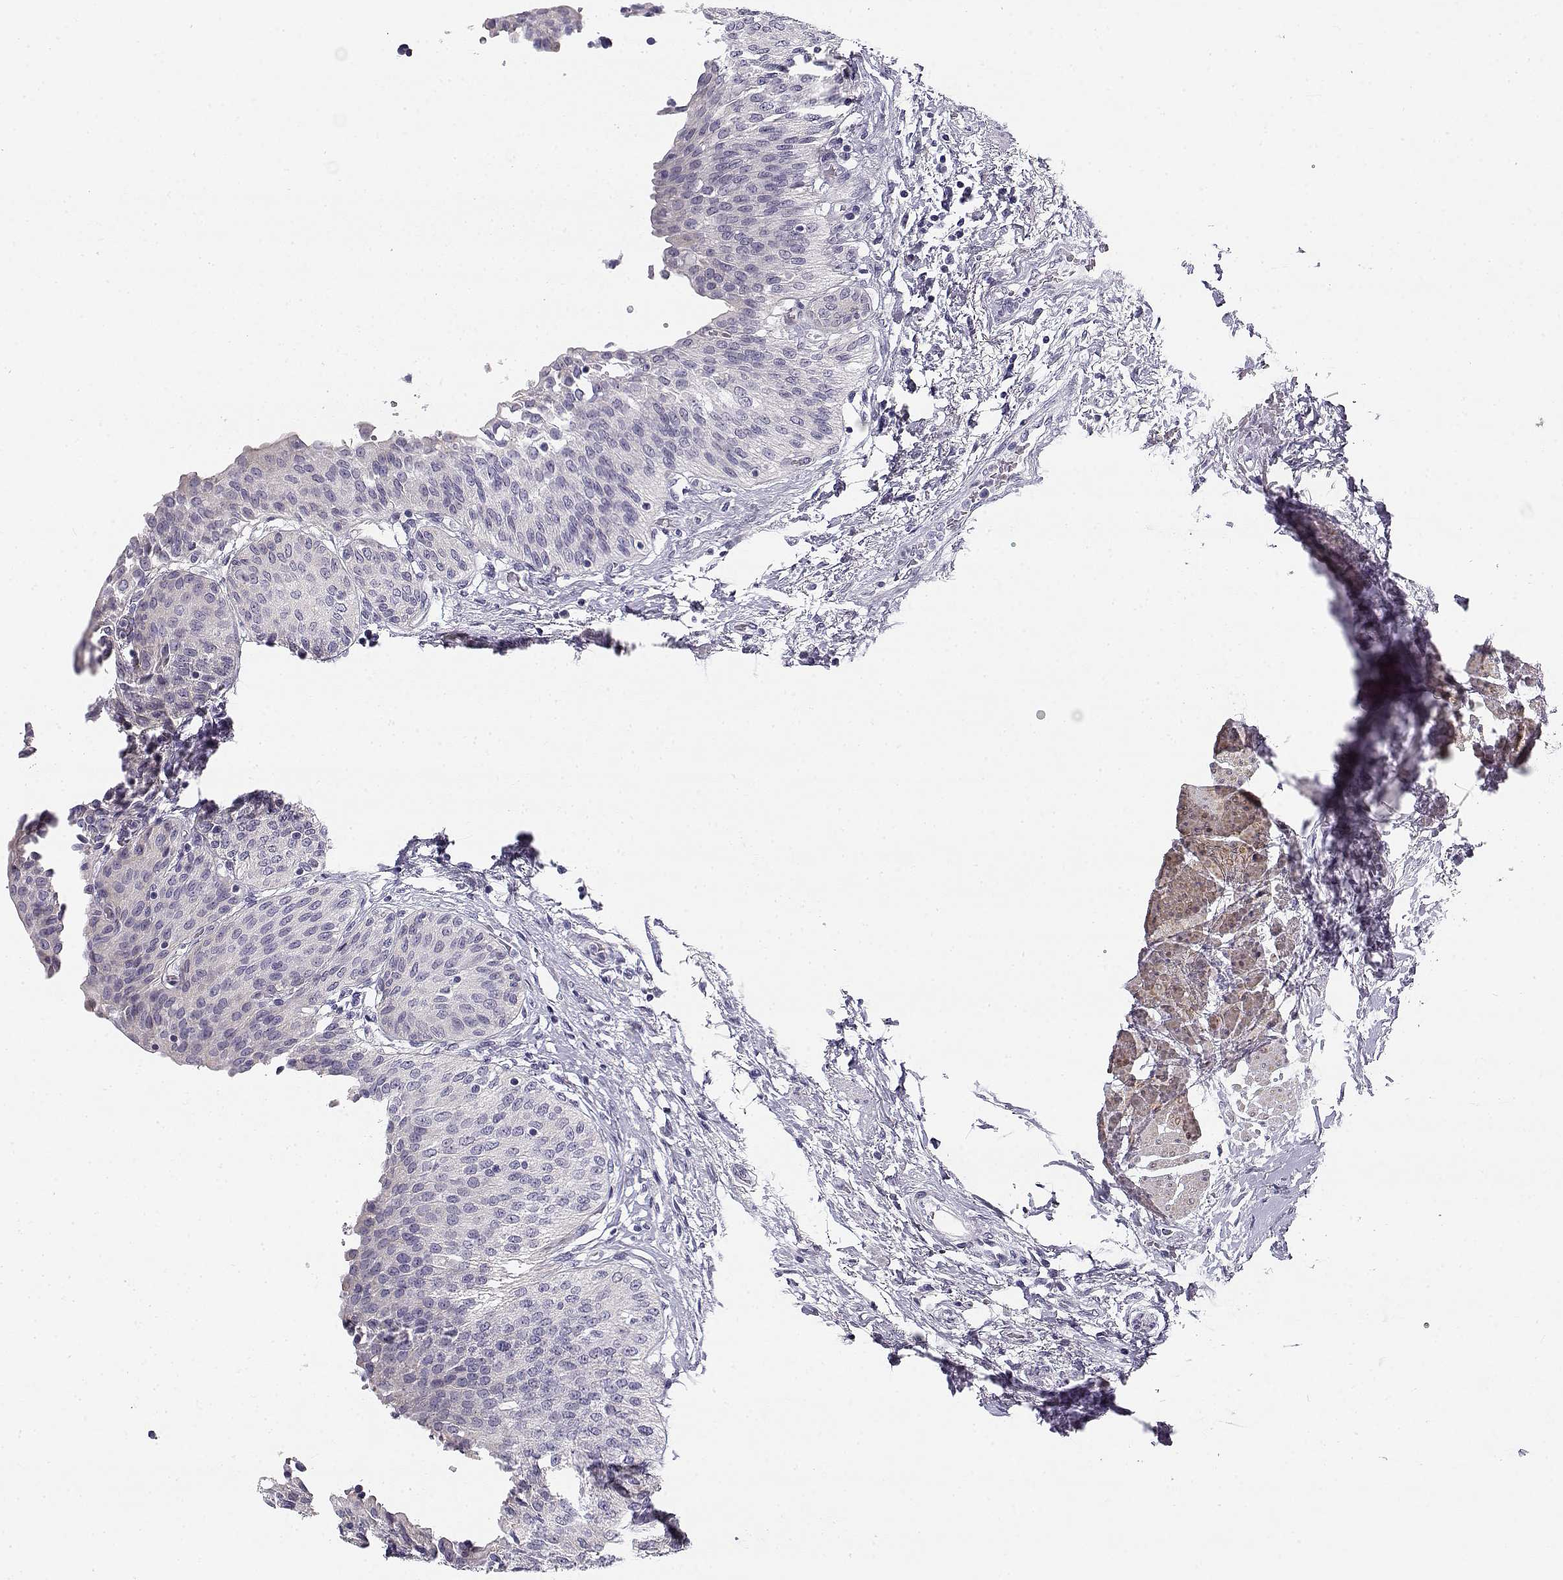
{"staining": {"intensity": "negative", "quantity": "none", "location": "none"}, "tissue": "urinary bladder", "cell_type": "Urothelial cells", "image_type": "normal", "snomed": [{"axis": "morphology", "description": "Normal tissue, NOS"}, {"axis": "morphology", "description": "Metaplasia, NOS"}, {"axis": "topography", "description": "Urinary bladder"}], "caption": "This is an immunohistochemistry (IHC) photomicrograph of normal human urinary bladder. There is no expression in urothelial cells.", "gene": "CREB3L3", "patient": {"sex": "male", "age": 68}}